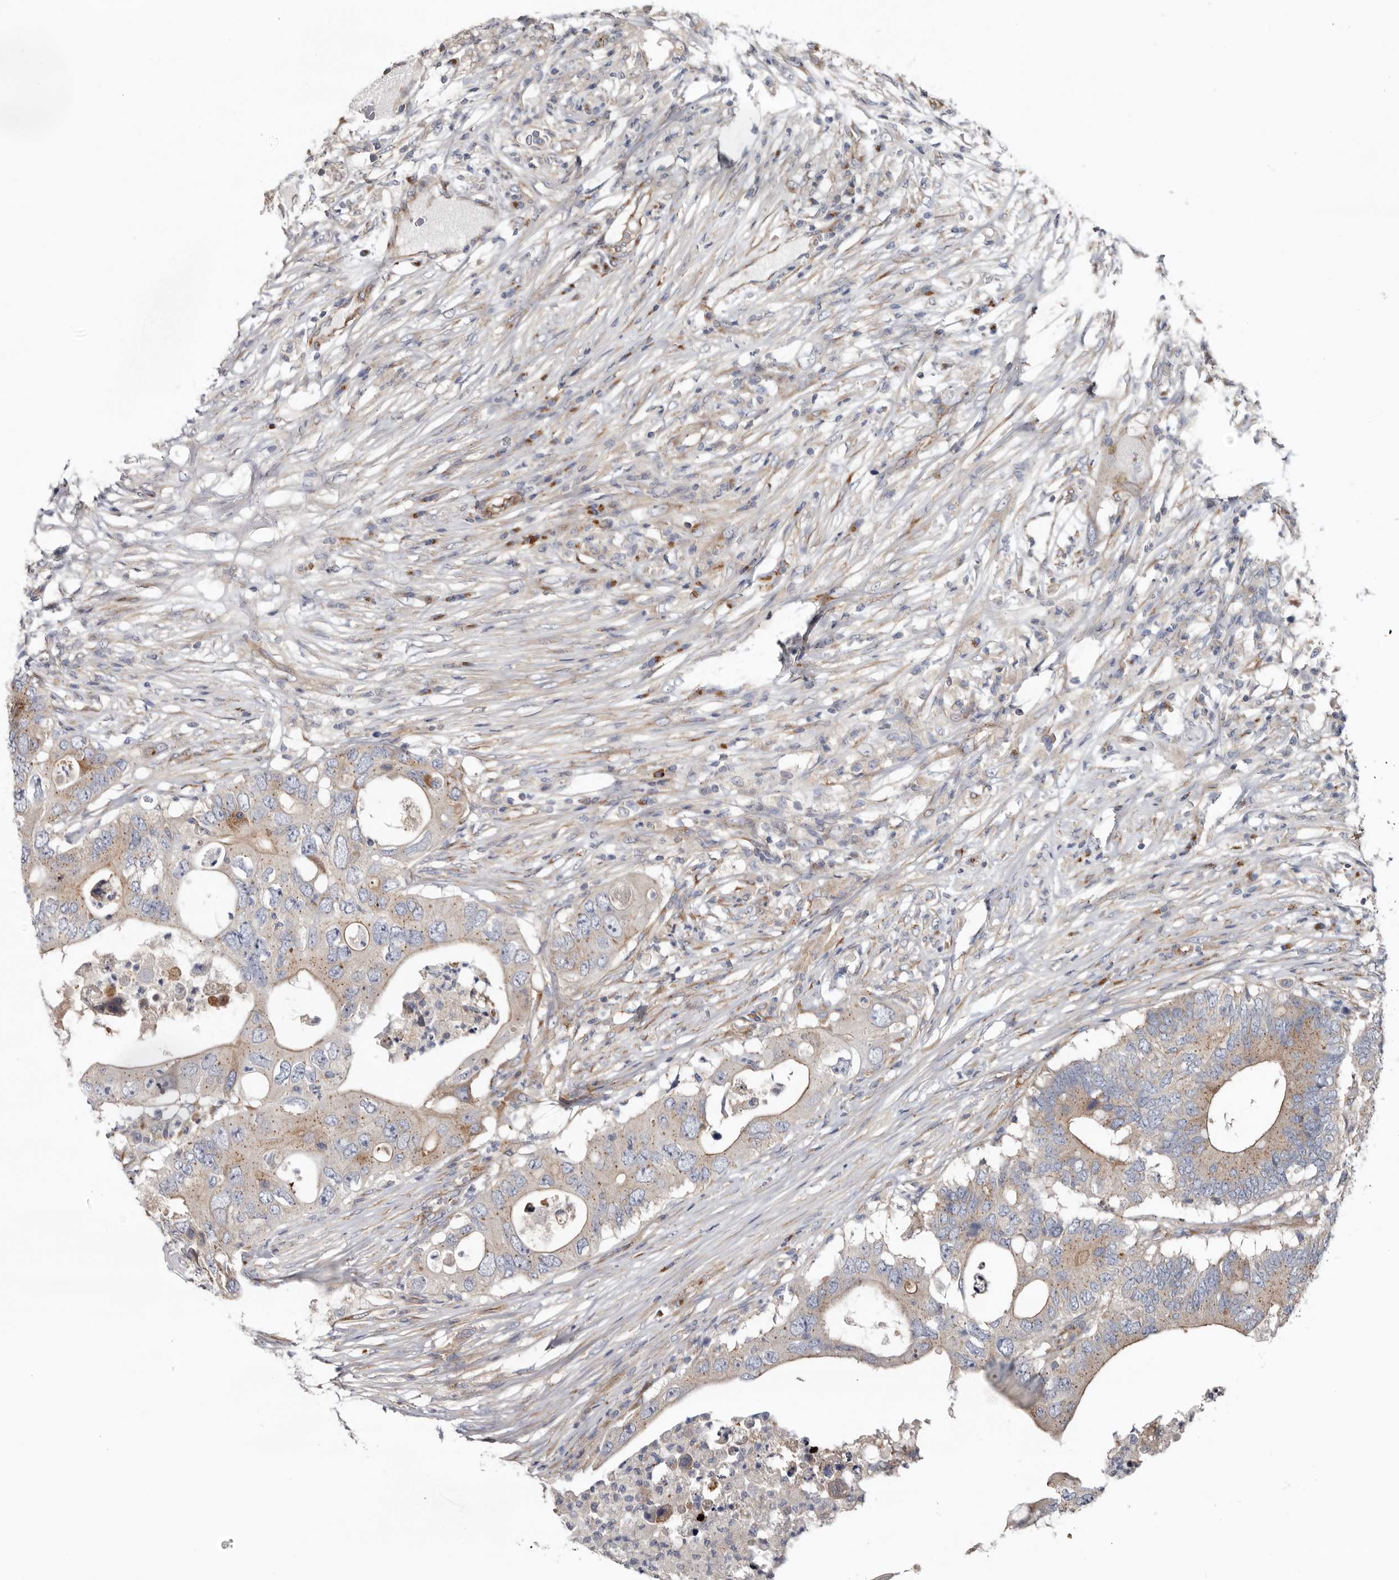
{"staining": {"intensity": "moderate", "quantity": "25%-75%", "location": "cytoplasmic/membranous"}, "tissue": "colorectal cancer", "cell_type": "Tumor cells", "image_type": "cancer", "snomed": [{"axis": "morphology", "description": "Adenocarcinoma, NOS"}, {"axis": "topography", "description": "Colon"}], "caption": "Moderate cytoplasmic/membranous positivity for a protein is identified in approximately 25%-75% of tumor cells of adenocarcinoma (colorectal) using immunohistochemistry.", "gene": "LUZP1", "patient": {"sex": "male", "age": 71}}